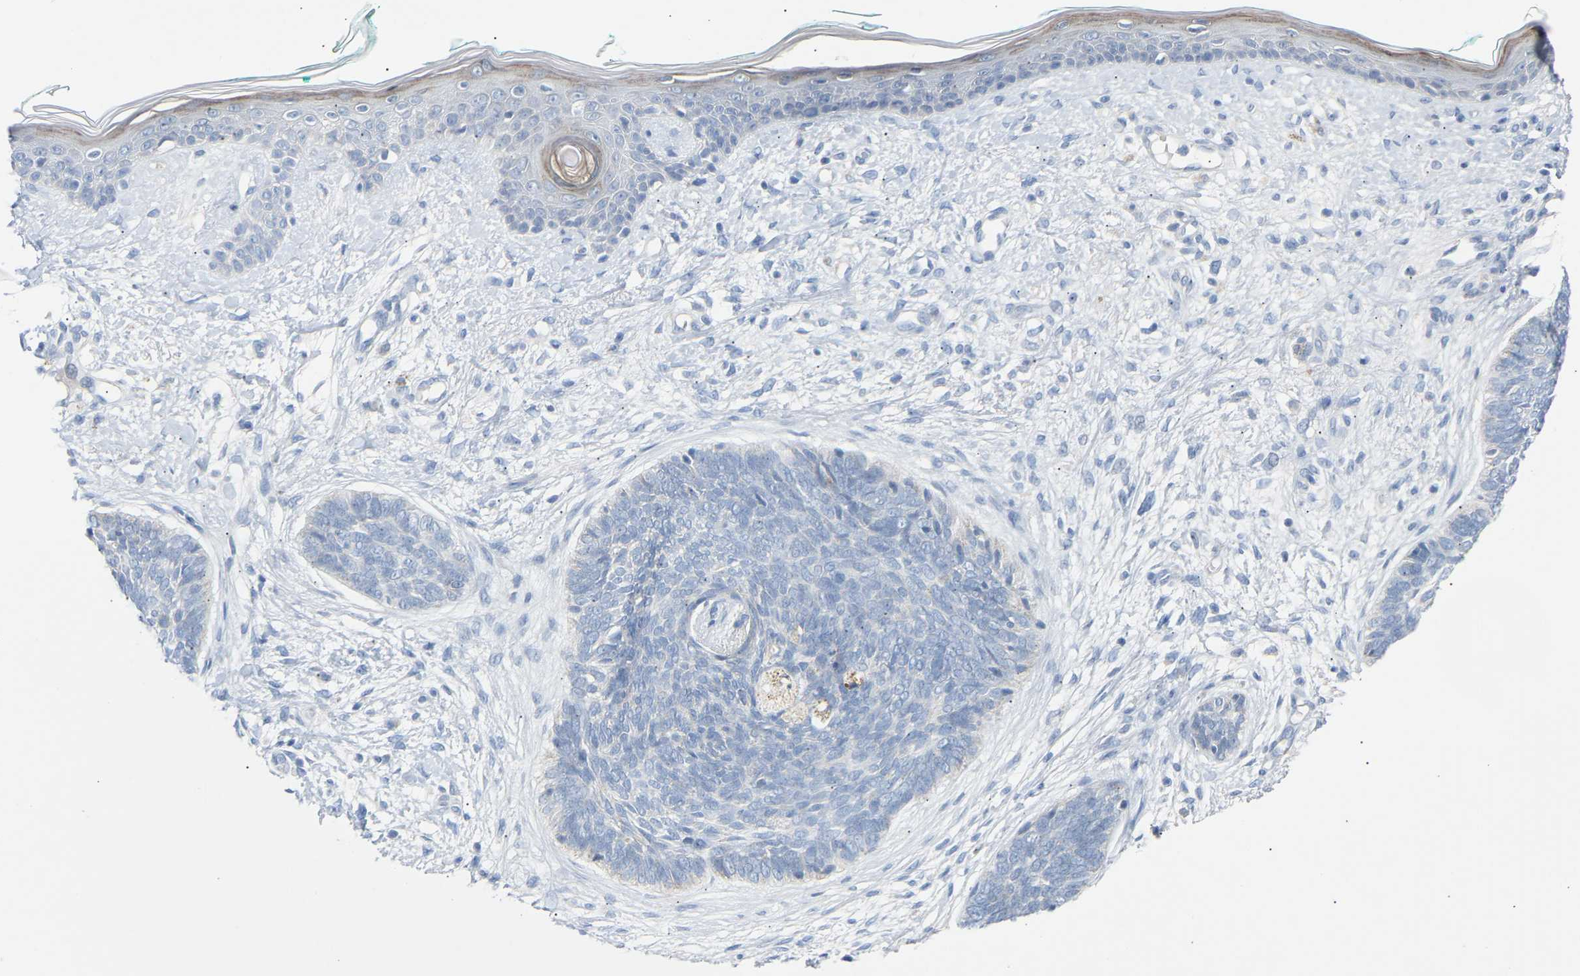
{"staining": {"intensity": "negative", "quantity": "none", "location": "none"}, "tissue": "skin cancer", "cell_type": "Tumor cells", "image_type": "cancer", "snomed": [{"axis": "morphology", "description": "Basal cell carcinoma"}, {"axis": "topography", "description": "Skin"}], "caption": "High power microscopy histopathology image of an immunohistochemistry histopathology image of skin cancer, revealing no significant expression in tumor cells.", "gene": "PEX1", "patient": {"sex": "female", "age": 84}}